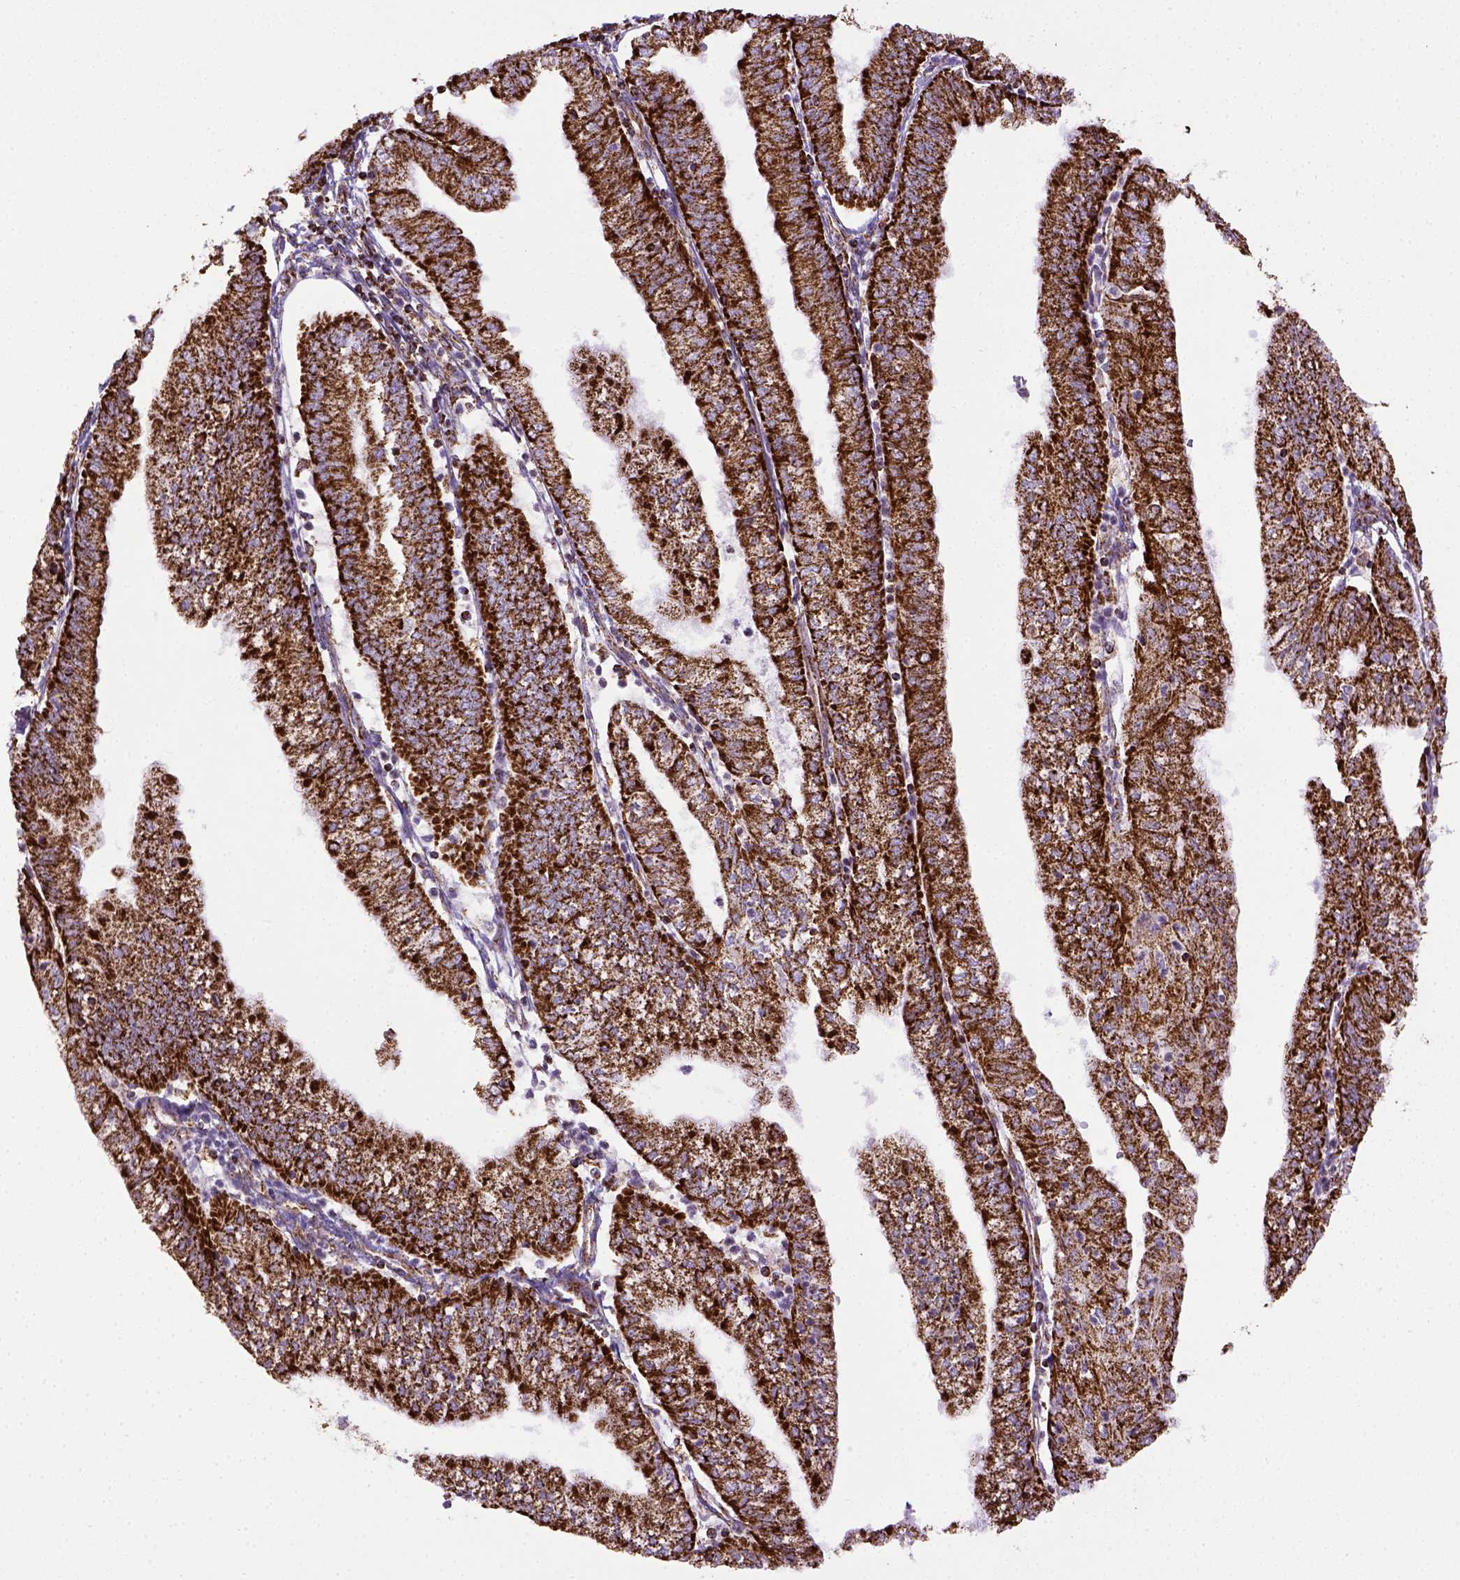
{"staining": {"intensity": "strong", "quantity": ">75%", "location": "cytoplasmic/membranous"}, "tissue": "endometrial cancer", "cell_type": "Tumor cells", "image_type": "cancer", "snomed": [{"axis": "morphology", "description": "Adenocarcinoma, NOS"}, {"axis": "topography", "description": "Endometrium"}], "caption": "Protein expression analysis of human endometrial adenocarcinoma reveals strong cytoplasmic/membranous expression in approximately >75% of tumor cells.", "gene": "MT-CO1", "patient": {"sex": "female", "age": 55}}